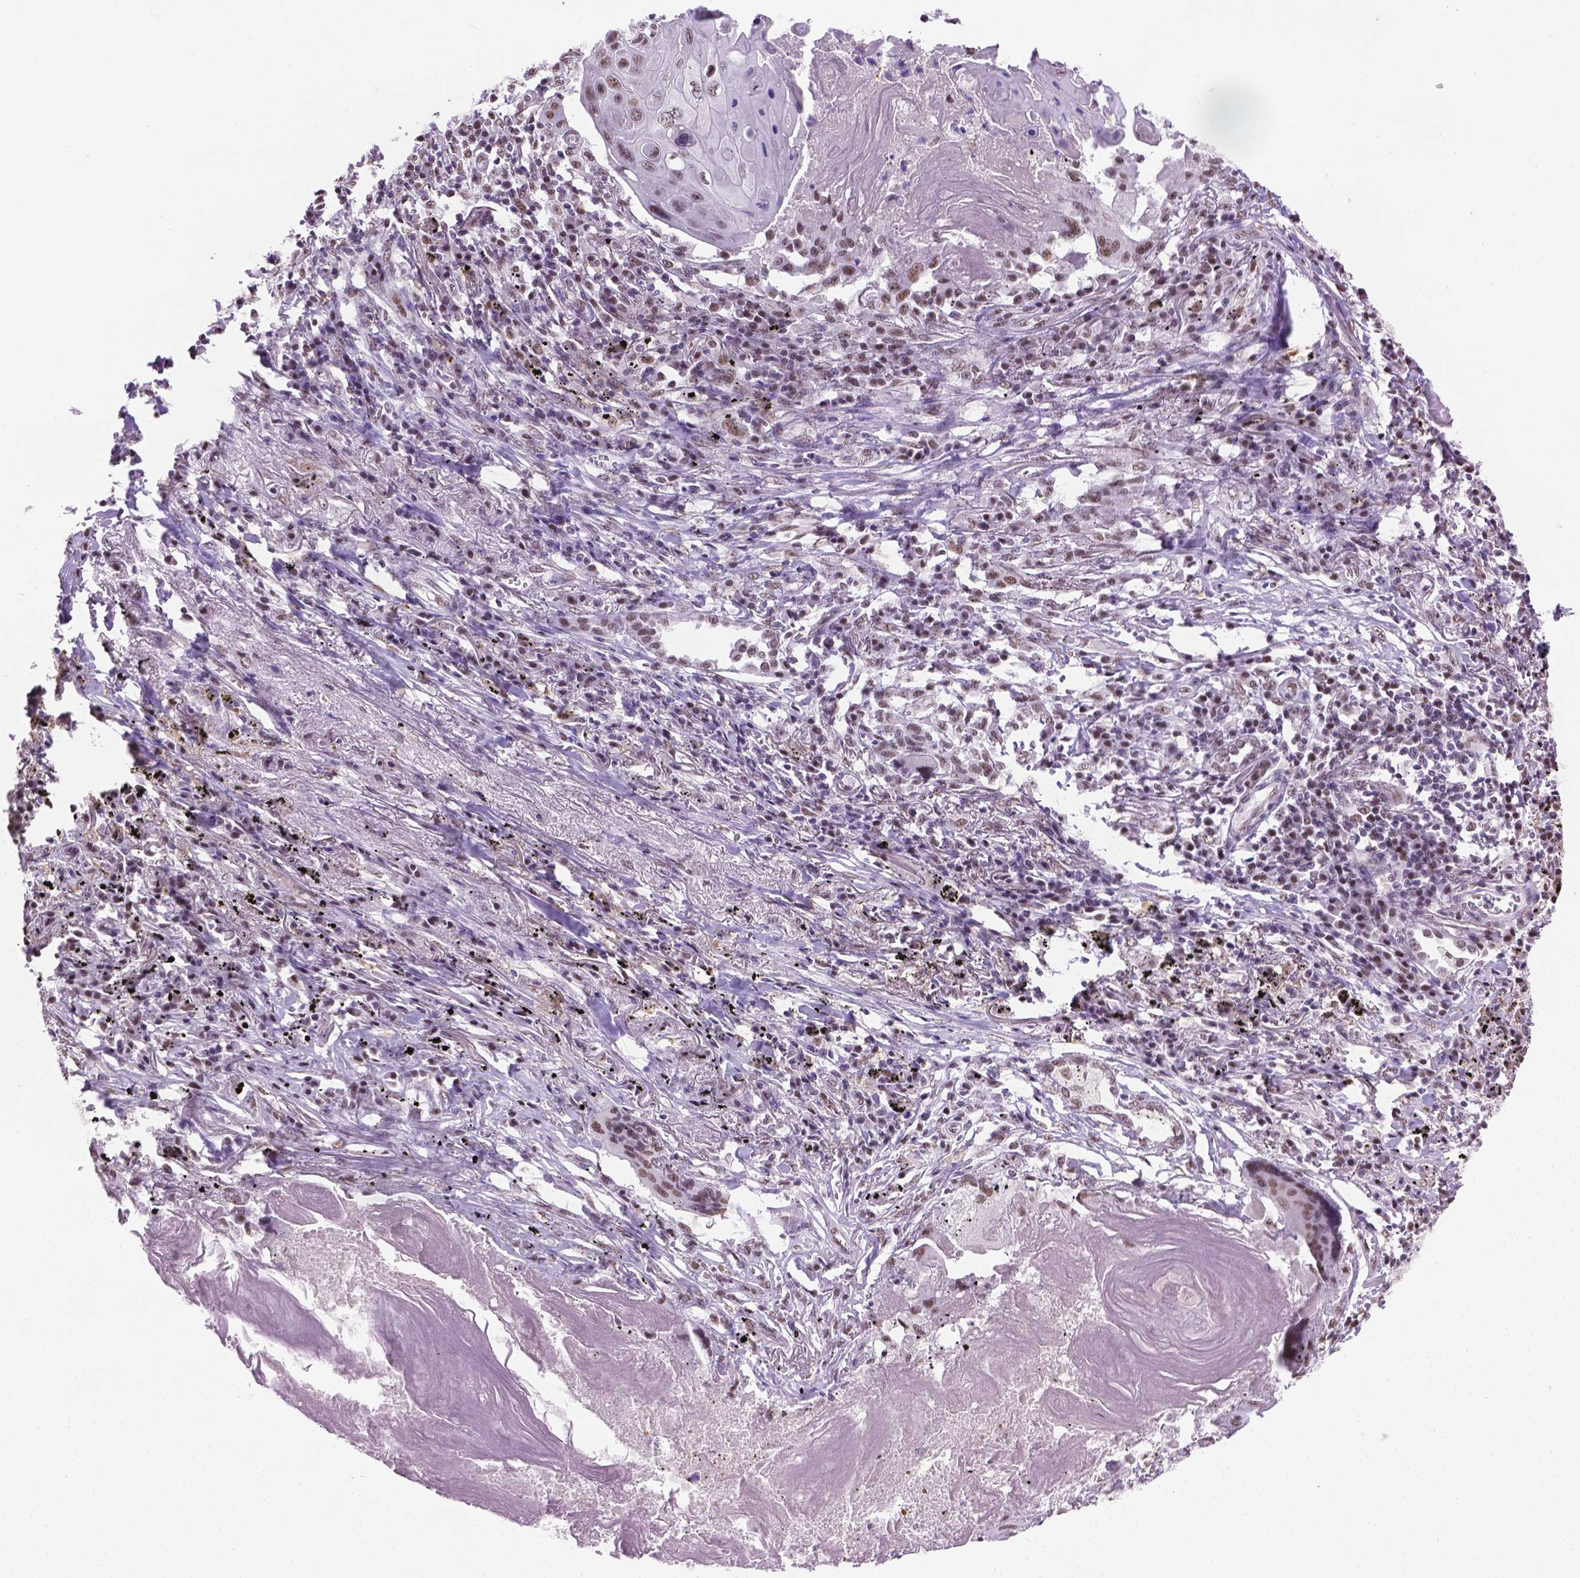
{"staining": {"intensity": "moderate", "quantity": "25%-75%", "location": "nuclear"}, "tissue": "lung cancer", "cell_type": "Tumor cells", "image_type": "cancer", "snomed": [{"axis": "morphology", "description": "Squamous cell carcinoma, NOS"}, {"axis": "topography", "description": "Lung"}], "caption": "Immunohistochemistry photomicrograph of human lung cancer stained for a protein (brown), which exhibits medium levels of moderate nuclear positivity in about 25%-75% of tumor cells.", "gene": "ABI2", "patient": {"sex": "male", "age": 78}}